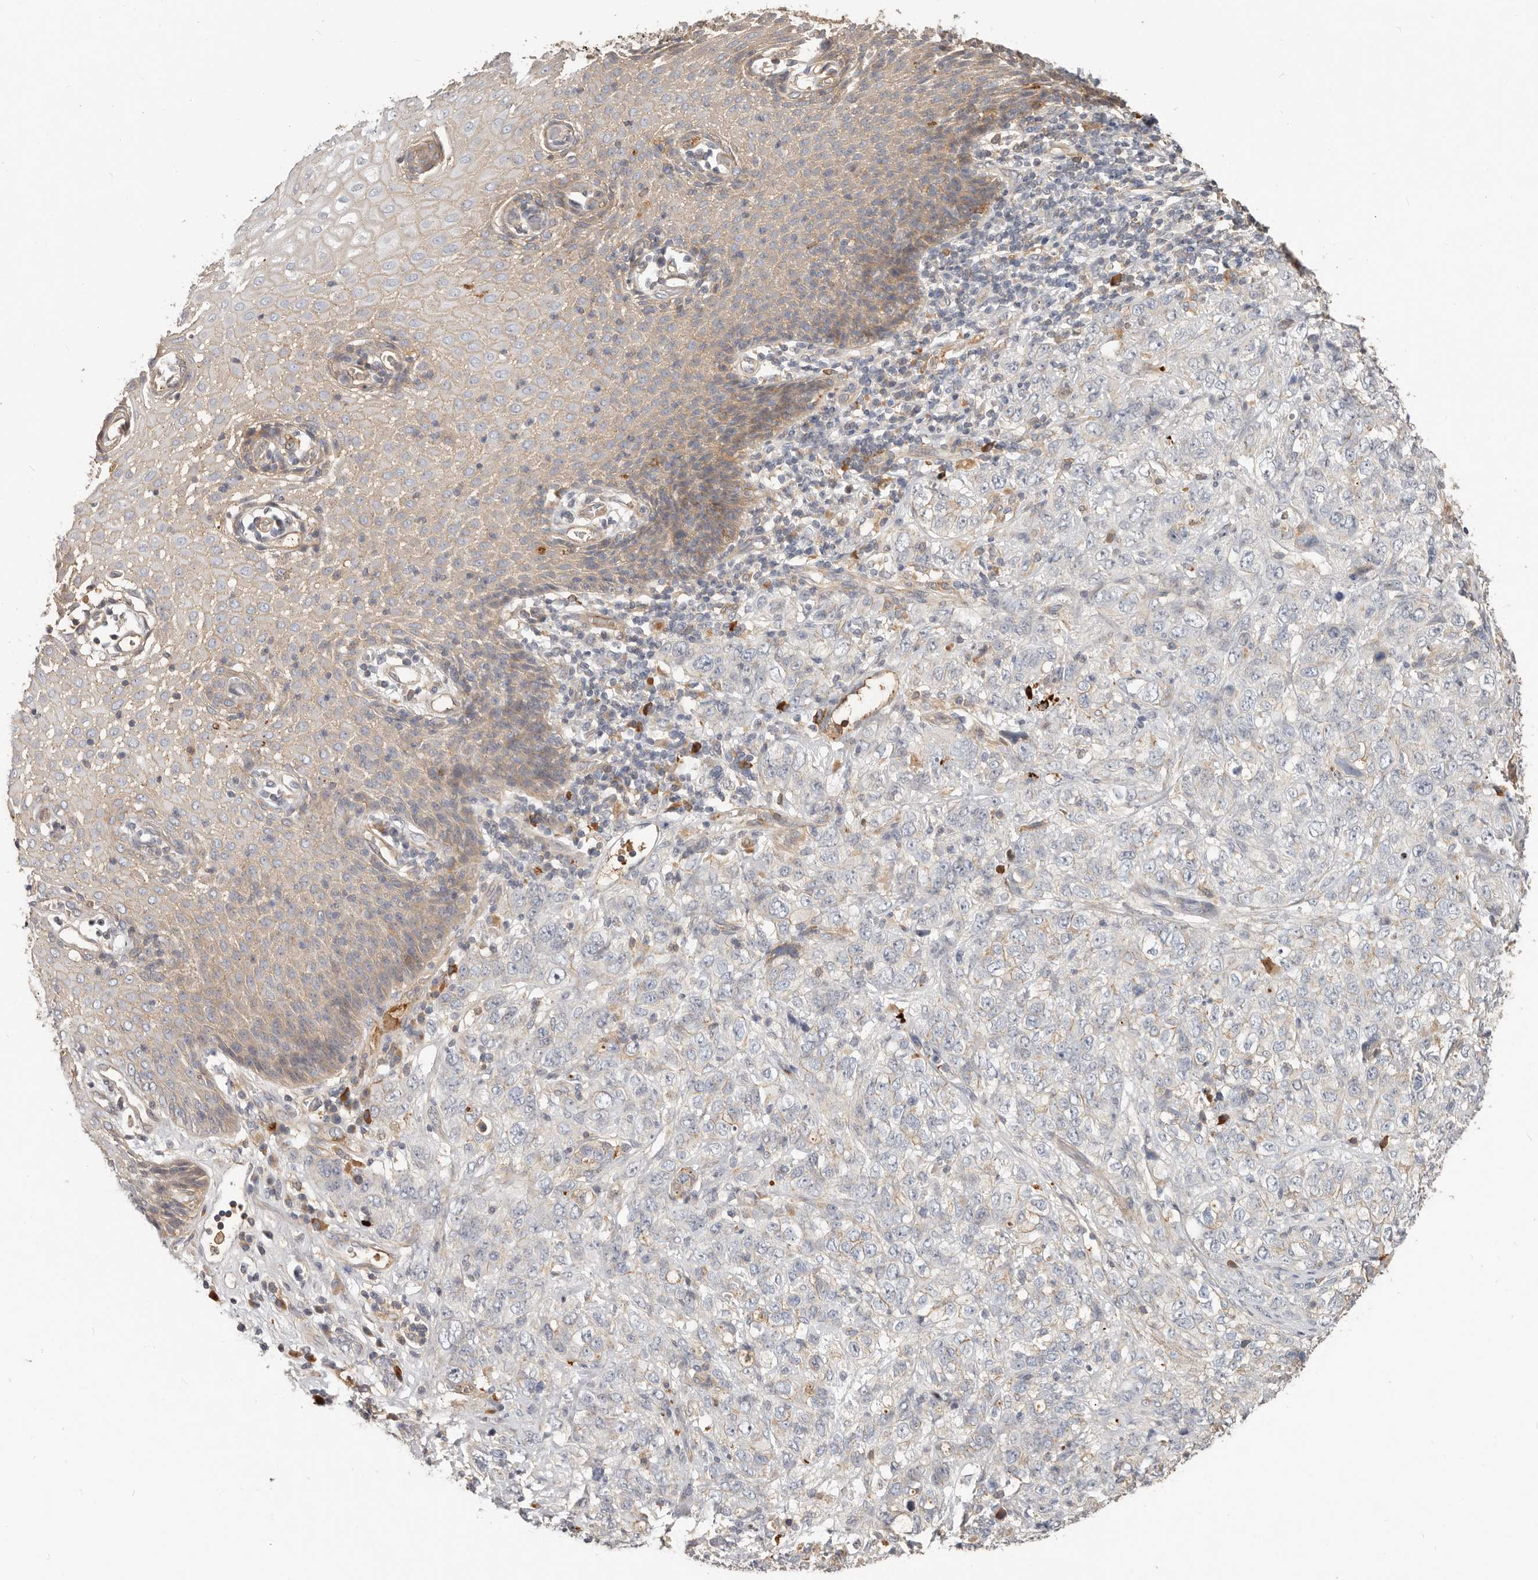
{"staining": {"intensity": "negative", "quantity": "none", "location": "none"}, "tissue": "stomach cancer", "cell_type": "Tumor cells", "image_type": "cancer", "snomed": [{"axis": "morphology", "description": "Adenocarcinoma, NOS"}, {"axis": "topography", "description": "Stomach"}], "caption": "Image shows no significant protein expression in tumor cells of stomach cancer.", "gene": "MTFR2", "patient": {"sex": "male", "age": 48}}